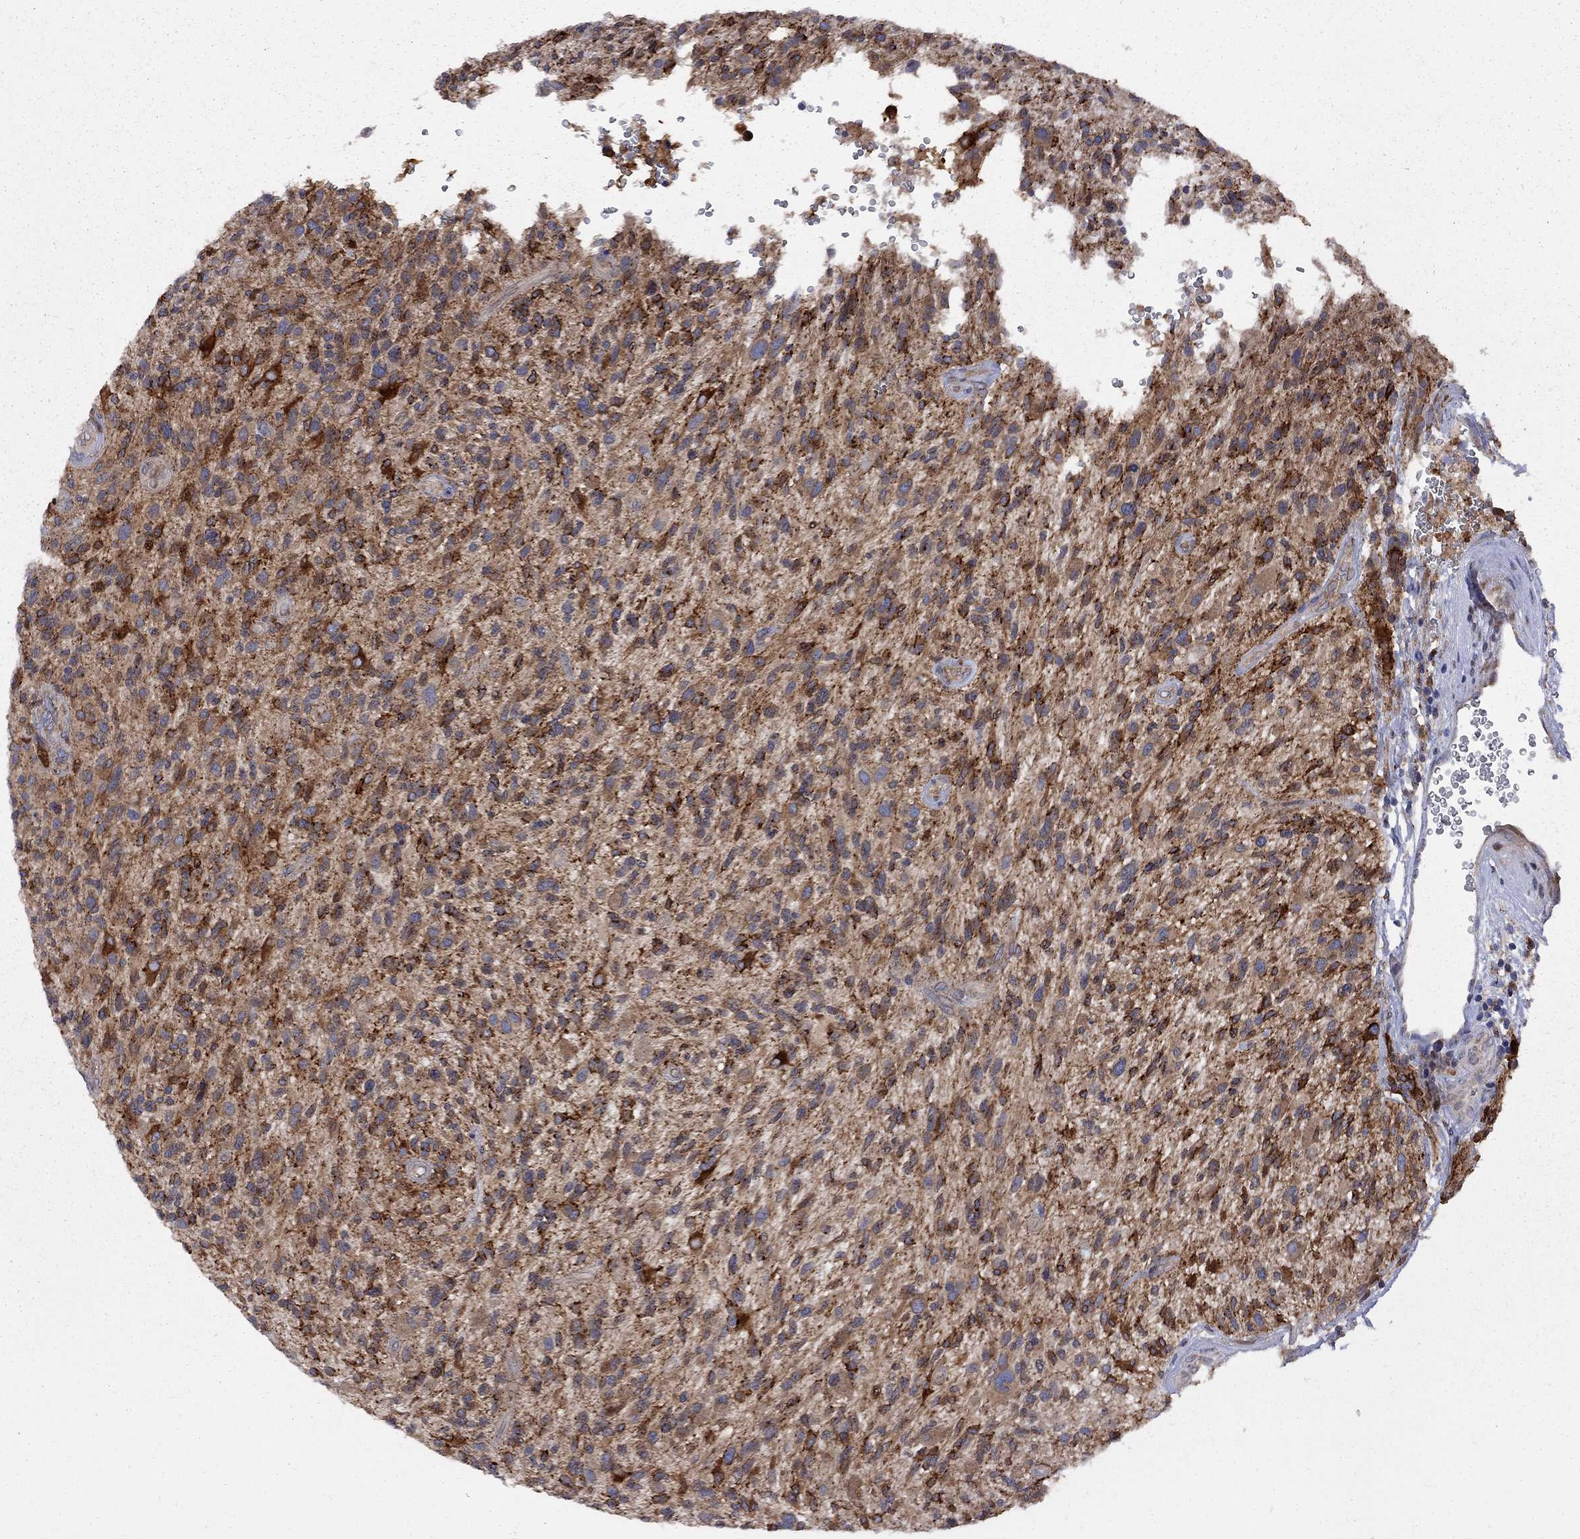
{"staining": {"intensity": "strong", "quantity": "<25%", "location": "cytoplasmic/membranous"}, "tissue": "glioma", "cell_type": "Tumor cells", "image_type": "cancer", "snomed": [{"axis": "morphology", "description": "Glioma, malignant, High grade"}, {"axis": "topography", "description": "Brain"}], "caption": "Tumor cells display strong cytoplasmic/membranous positivity in approximately <25% of cells in glioma.", "gene": "MTHFR", "patient": {"sex": "male", "age": 47}}